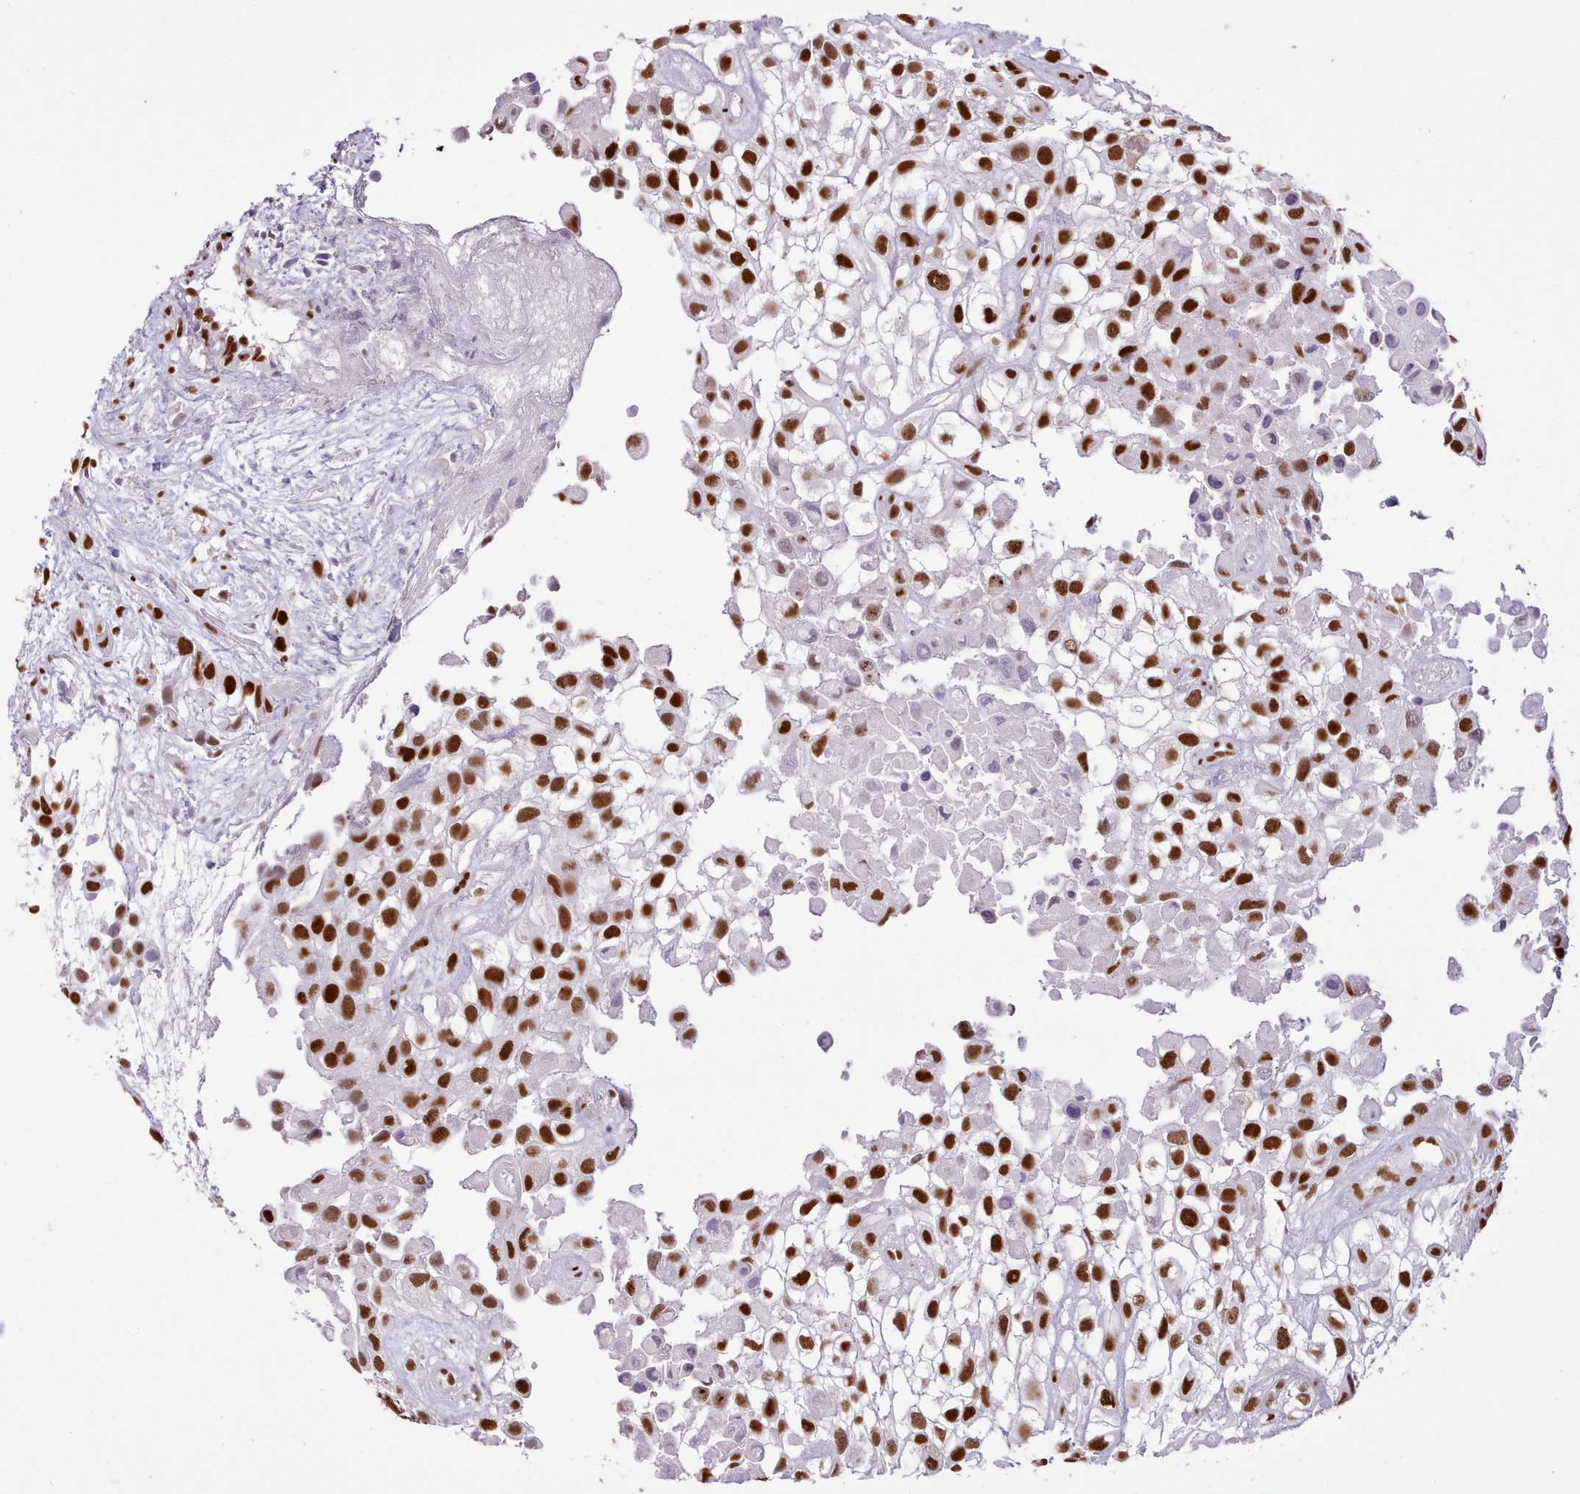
{"staining": {"intensity": "strong", "quantity": ">75%", "location": "nuclear"}, "tissue": "urothelial cancer", "cell_type": "Tumor cells", "image_type": "cancer", "snomed": [{"axis": "morphology", "description": "Urothelial carcinoma, High grade"}, {"axis": "topography", "description": "Urinary bladder"}], "caption": "Tumor cells demonstrate strong nuclear positivity in about >75% of cells in urothelial cancer. (brown staining indicates protein expression, while blue staining denotes nuclei).", "gene": "TAF15", "patient": {"sex": "male", "age": 56}}